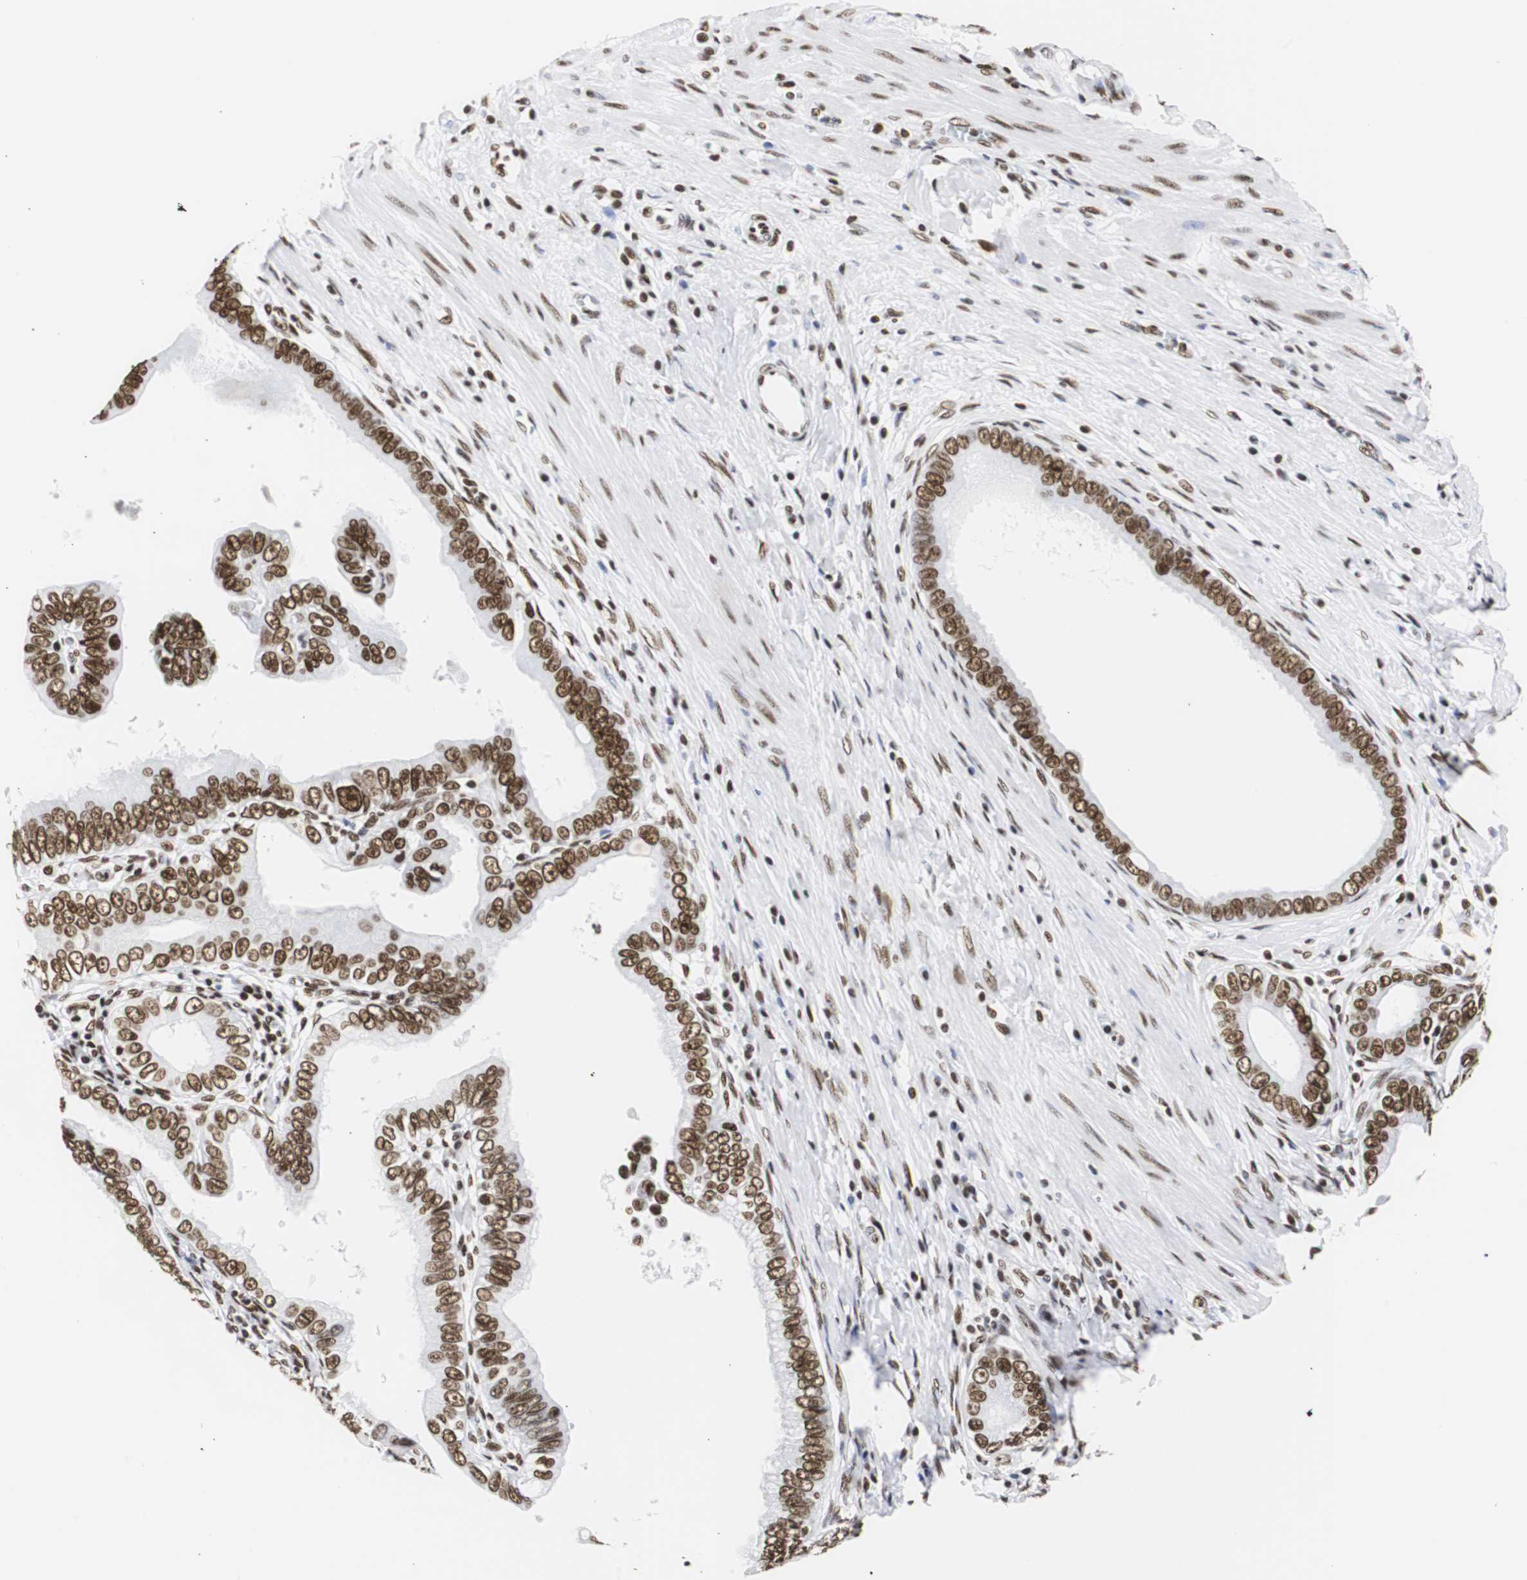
{"staining": {"intensity": "strong", "quantity": ">75%", "location": "nuclear"}, "tissue": "pancreatic cancer", "cell_type": "Tumor cells", "image_type": "cancer", "snomed": [{"axis": "morphology", "description": "Normal tissue, NOS"}, {"axis": "topography", "description": "Lymph node"}], "caption": "Brown immunohistochemical staining in pancreatic cancer displays strong nuclear positivity in about >75% of tumor cells.", "gene": "HNRNPH2", "patient": {"sex": "male", "age": 50}}